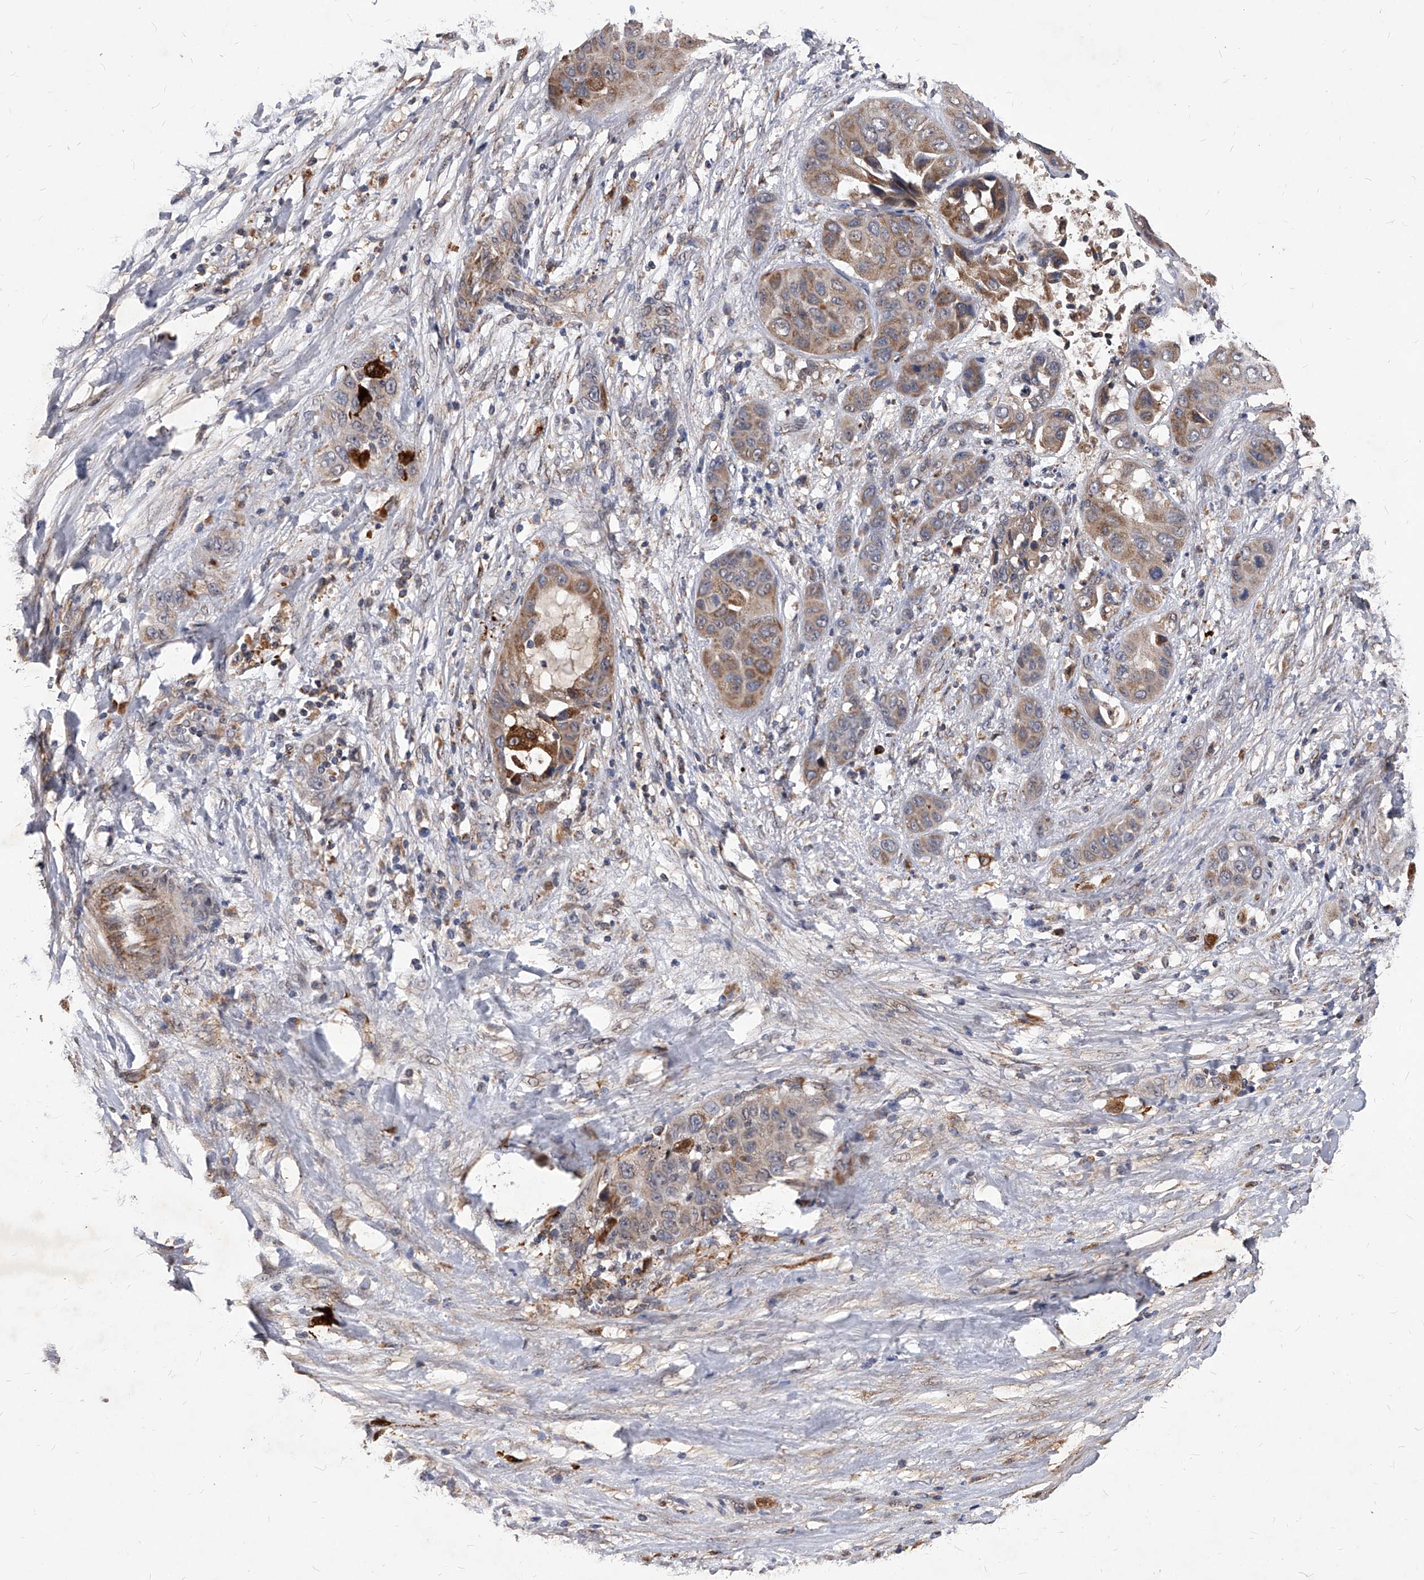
{"staining": {"intensity": "moderate", "quantity": ">75%", "location": "cytoplasmic/membranous"}, "tissue": "liver cancer", "cell_type": "Tumor cells", "image_type": "cancer", "snomed": [{"axis": "morphology", "description": "Cholangiocarcinoma"}, {"axis": "topography", "description": "Liver"}], "caption": "Immunohistochemical staining of liver cancer demonstrates medium levels of moderate cytoplasmic/membranous protein positivity in approximately >75% of tumor cells. Immunohistochemistry (ihc) stains the protein in brown and the nuclei are stained blue.", "gene": "SOBP", "patient": {"sex": "female", "age": 52}}